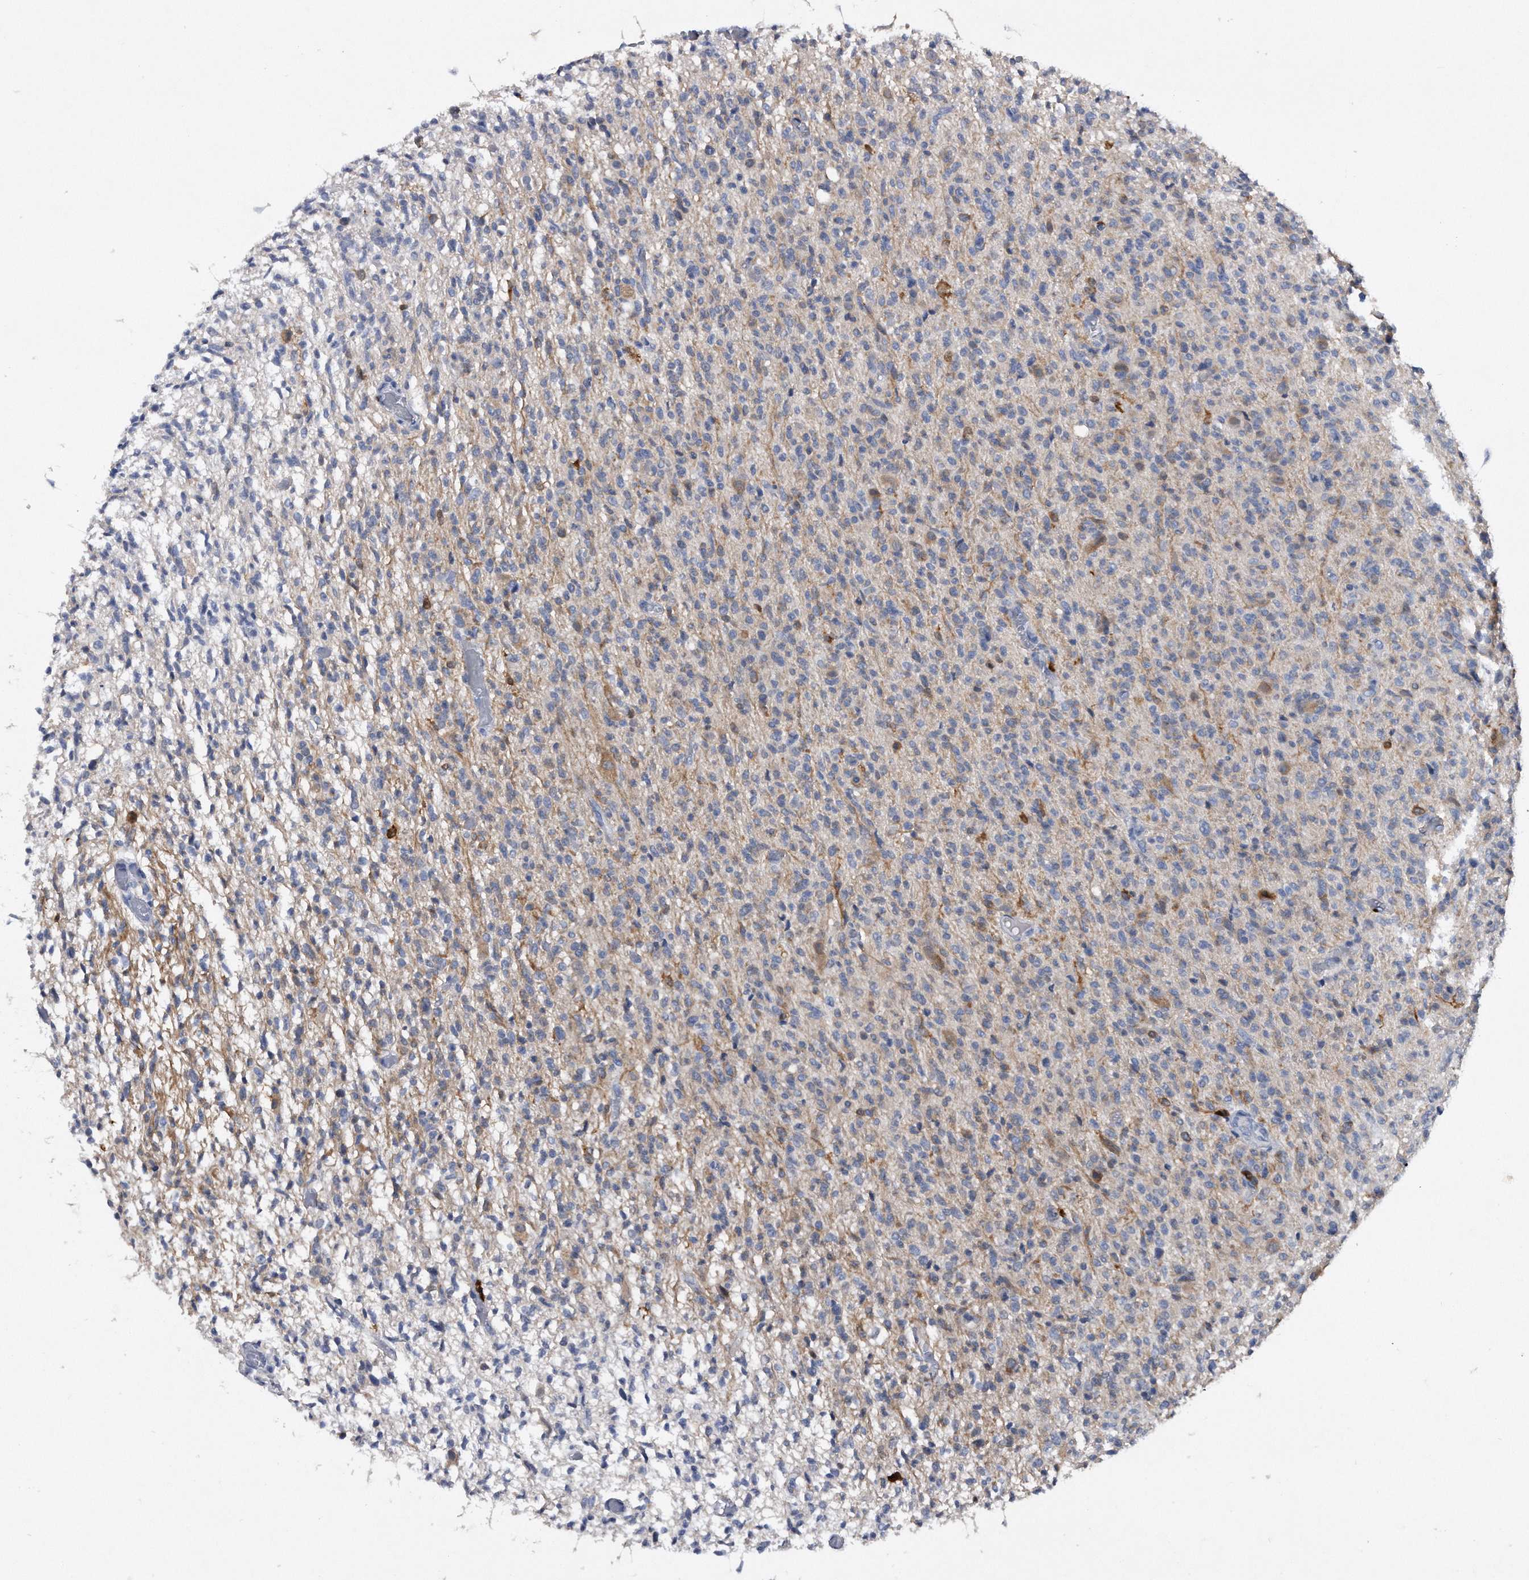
{"staining": {"intensity": "negative", "quantity": "none", "location": "none"}, "tissue": "glioma", "cell_type": "Tumor cells", "image_type": "cancer", "snomed": [{"axis": "morphology", "description": "Glioma, malignant, High grade"}, {"axis": "topography", "description": "Brain"}], "caption": "This histopathology image is of high-grade glioma (malignant) stained with immunohistochemistry (IHC) to label a protein in brown with the nuclei are counter-stained blue. There is no positivity in tumor cells.", "gene": "ASNS", "patient": {"sex": "female", "age": 57}}